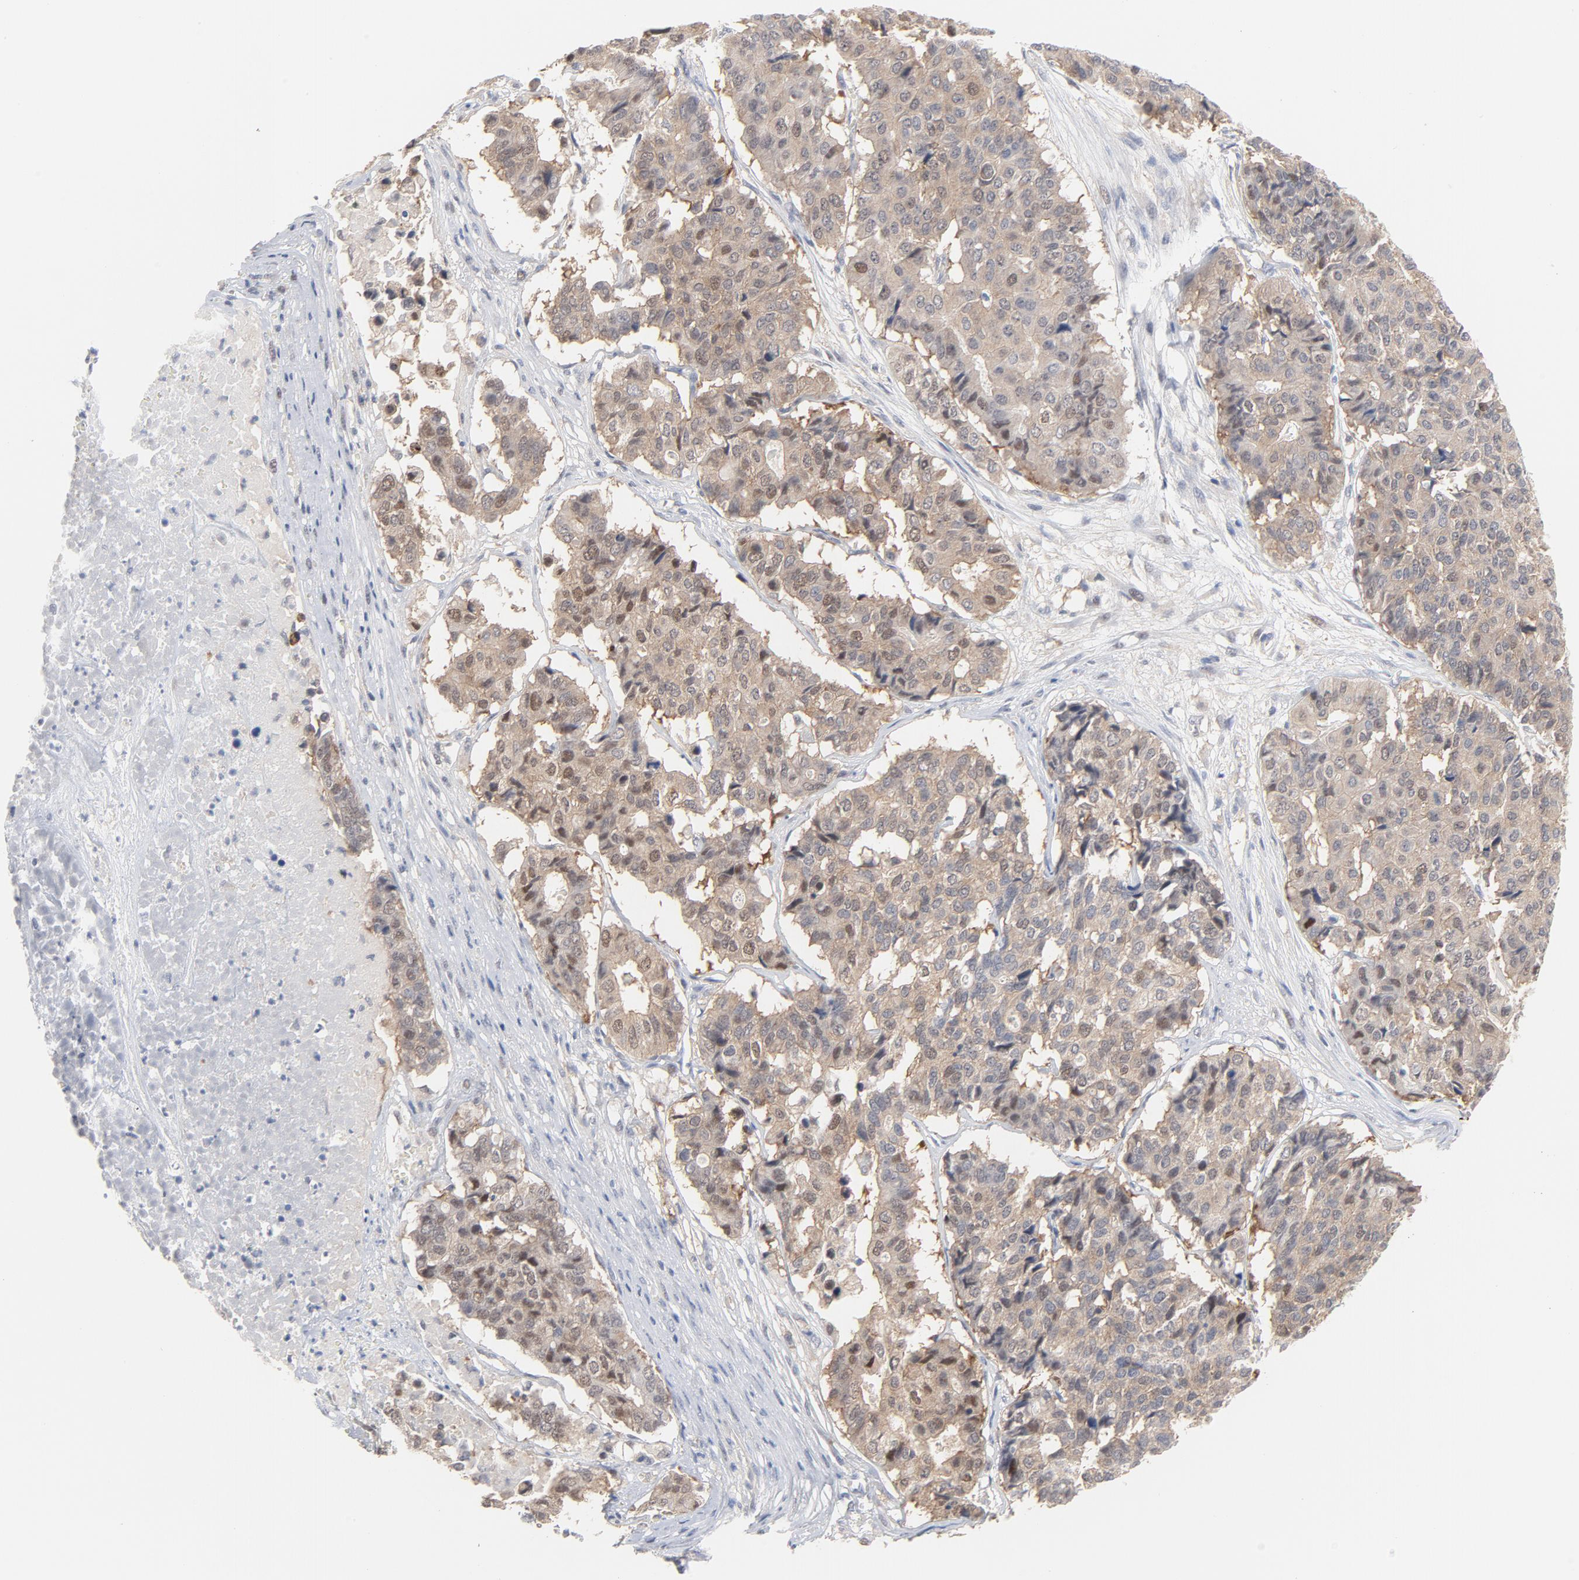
{"staining": {"intensity": "weak", "quantity": "<25%", "location": "cytoplasmic/membranous,nuclear"}, "tissue": "pancreatic cancer", "cell_type": "Tumor cells", "image_type": "cancer", "snomed": [{"axis": "morphology", "description": "Adenocarcinoma, NOS"}, {"axis": "topography", "description": "Pancreas"}], "caption": "A photomicrograph of human pancreatic cancer (adenocarcinoma) is negative for staining in tumor cells.", "gene": "UBL4A", "patient": {"sex": "male", "age": 50}}